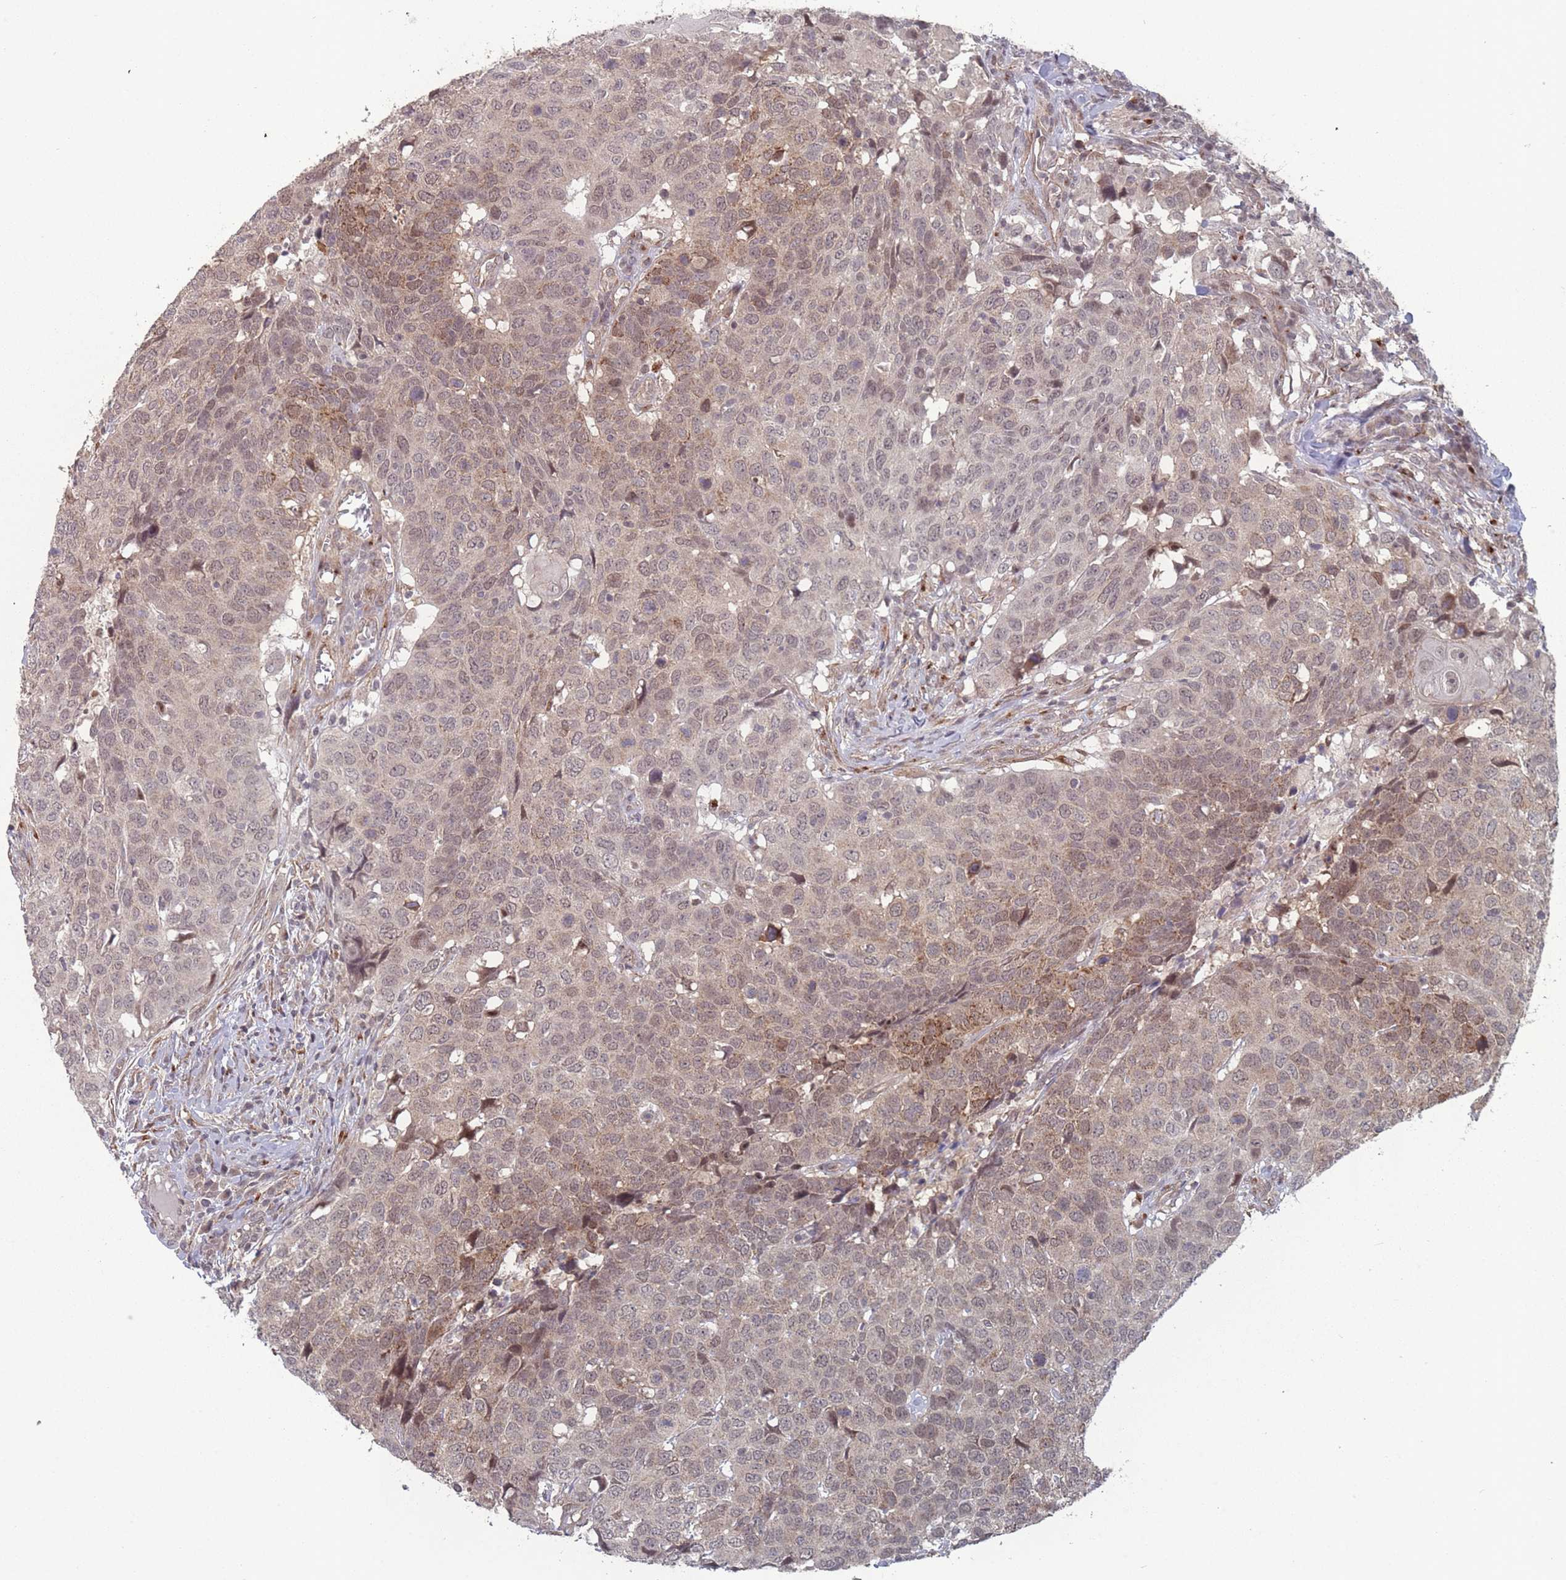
{"staining": {"intensity": "weak", "quantity": "25%-75%", "location": "cytoplasmic/membranous,nuclear"}, "tissue": "head and neck cancer", "cell_type": "Tumor cells", "image_type": "cancer", "snomed": [{"axis": "morphology", "description": "Normal tissue, NOS"}, {"axis": "morphology", "description": "Squamous cell carcinoma, NOS"}, {"axis": "topography", "description": "Skeletal muscle"}, {"axis": "topography", "description": "Vascular tissue"}, {"axis": "topography", "description": "Peripheral nerve tissue"}, {"axis": "topography", "description": "Head-Neck"}], "caption": "This micrograph reveals head and neck cancer stained with immunohistochemistry (IHC) to label a protein in brown. The cytoplasmic/membranous and nuclear of tumor cells show weak positivity for the protein. Nuclei are counter-stained blue.", "gene": "CNTRL", "patient": {"sex": "male", "age": 66}}